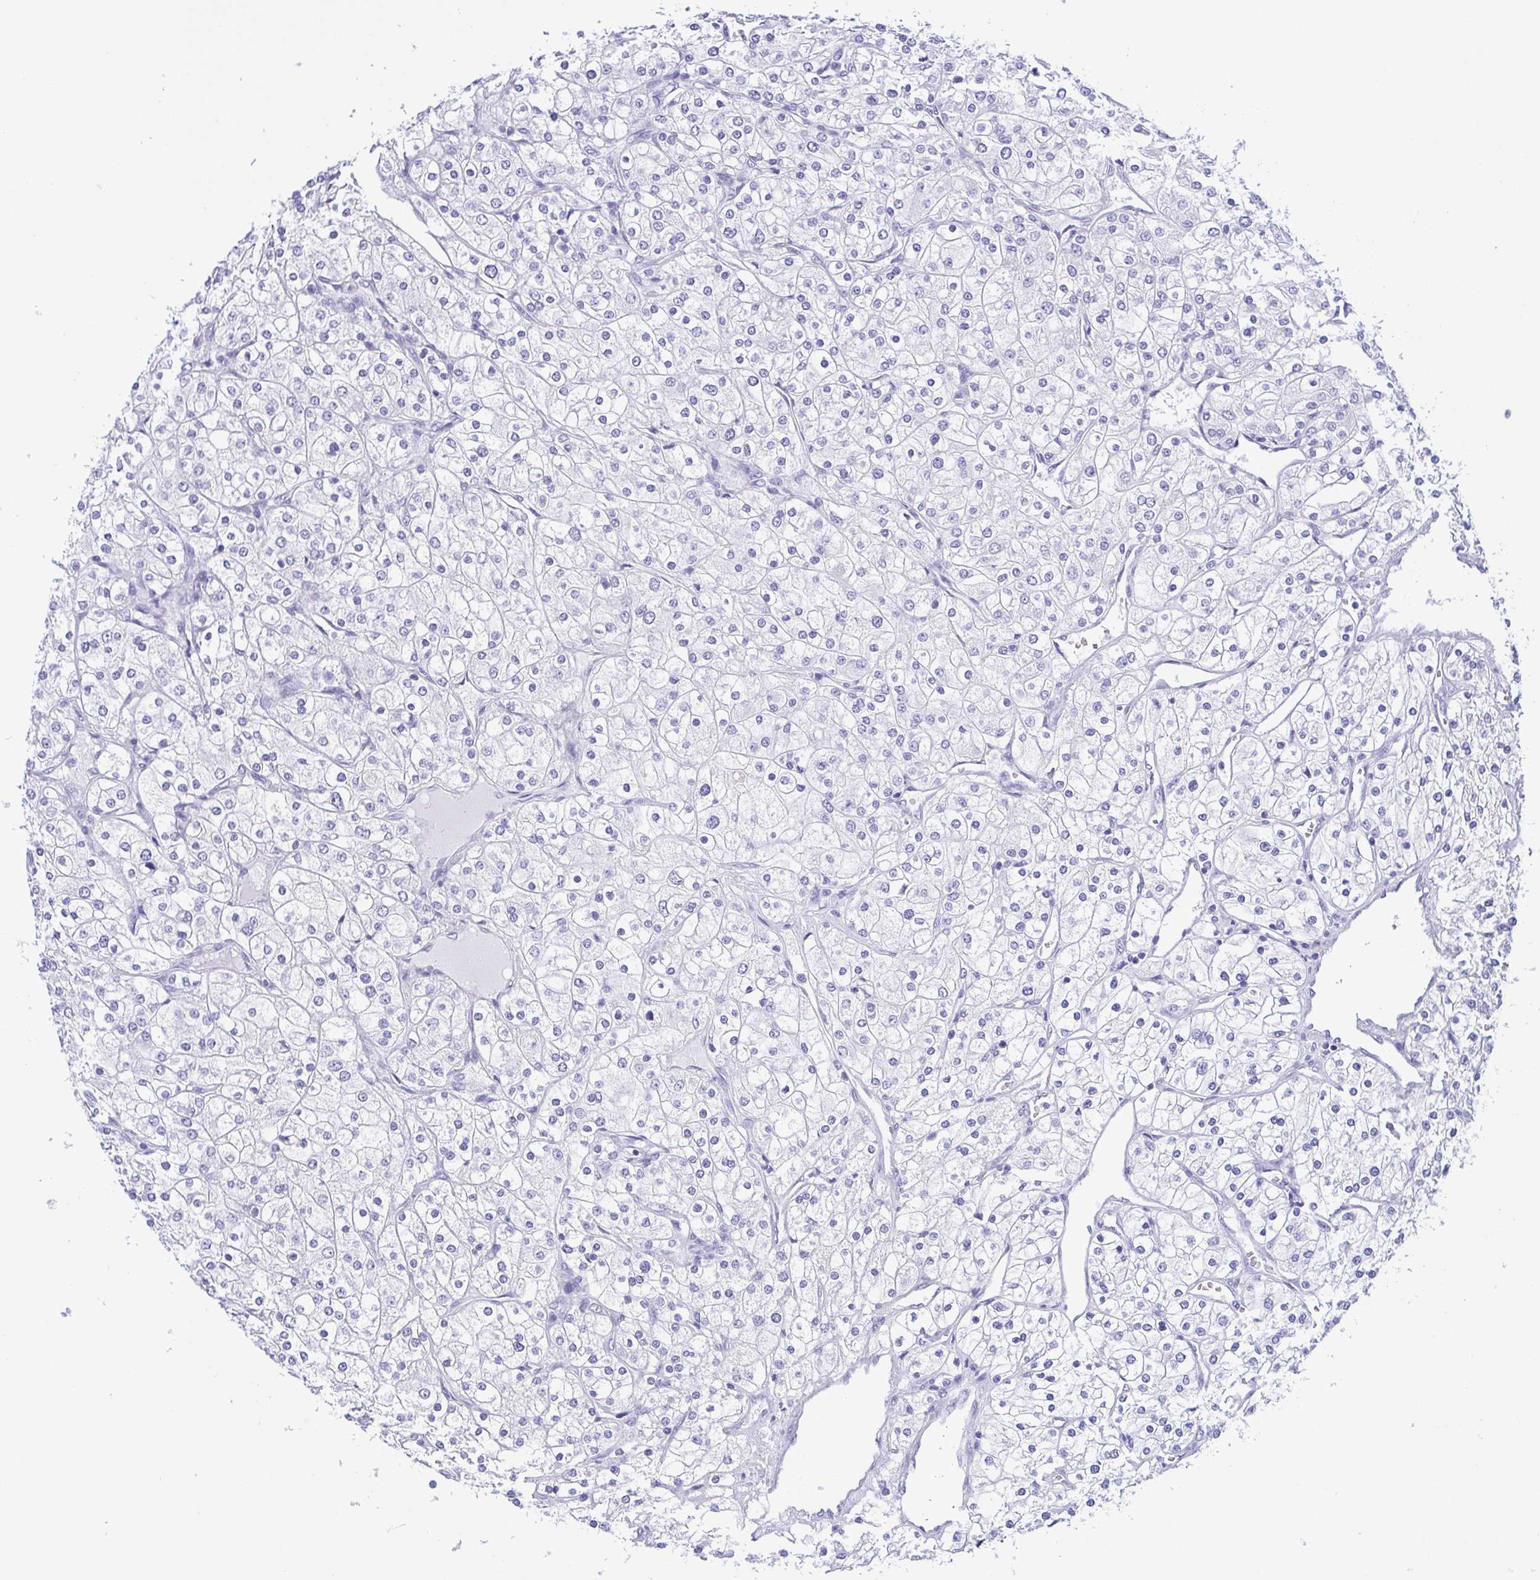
{"staining": {"intensity": "negative", "quantity": "none", "location": "none"}, "tissue": "renal cancer", "cell_type": "Tumor cells", "image_type": "cancer", "snomed": [{"axis": "morphology", "description": "Adenocarcinoma, NOS"}, {"axis": "topography", "description": "Kidney"}], "caption": "This is a histopathology image of immunohistochemistry (IHC) staining of renal adenocarcinoma, which shows no expression in tumor cells.", "gene": "MYL7", "patient": {"sex": "male", "age": 80}}